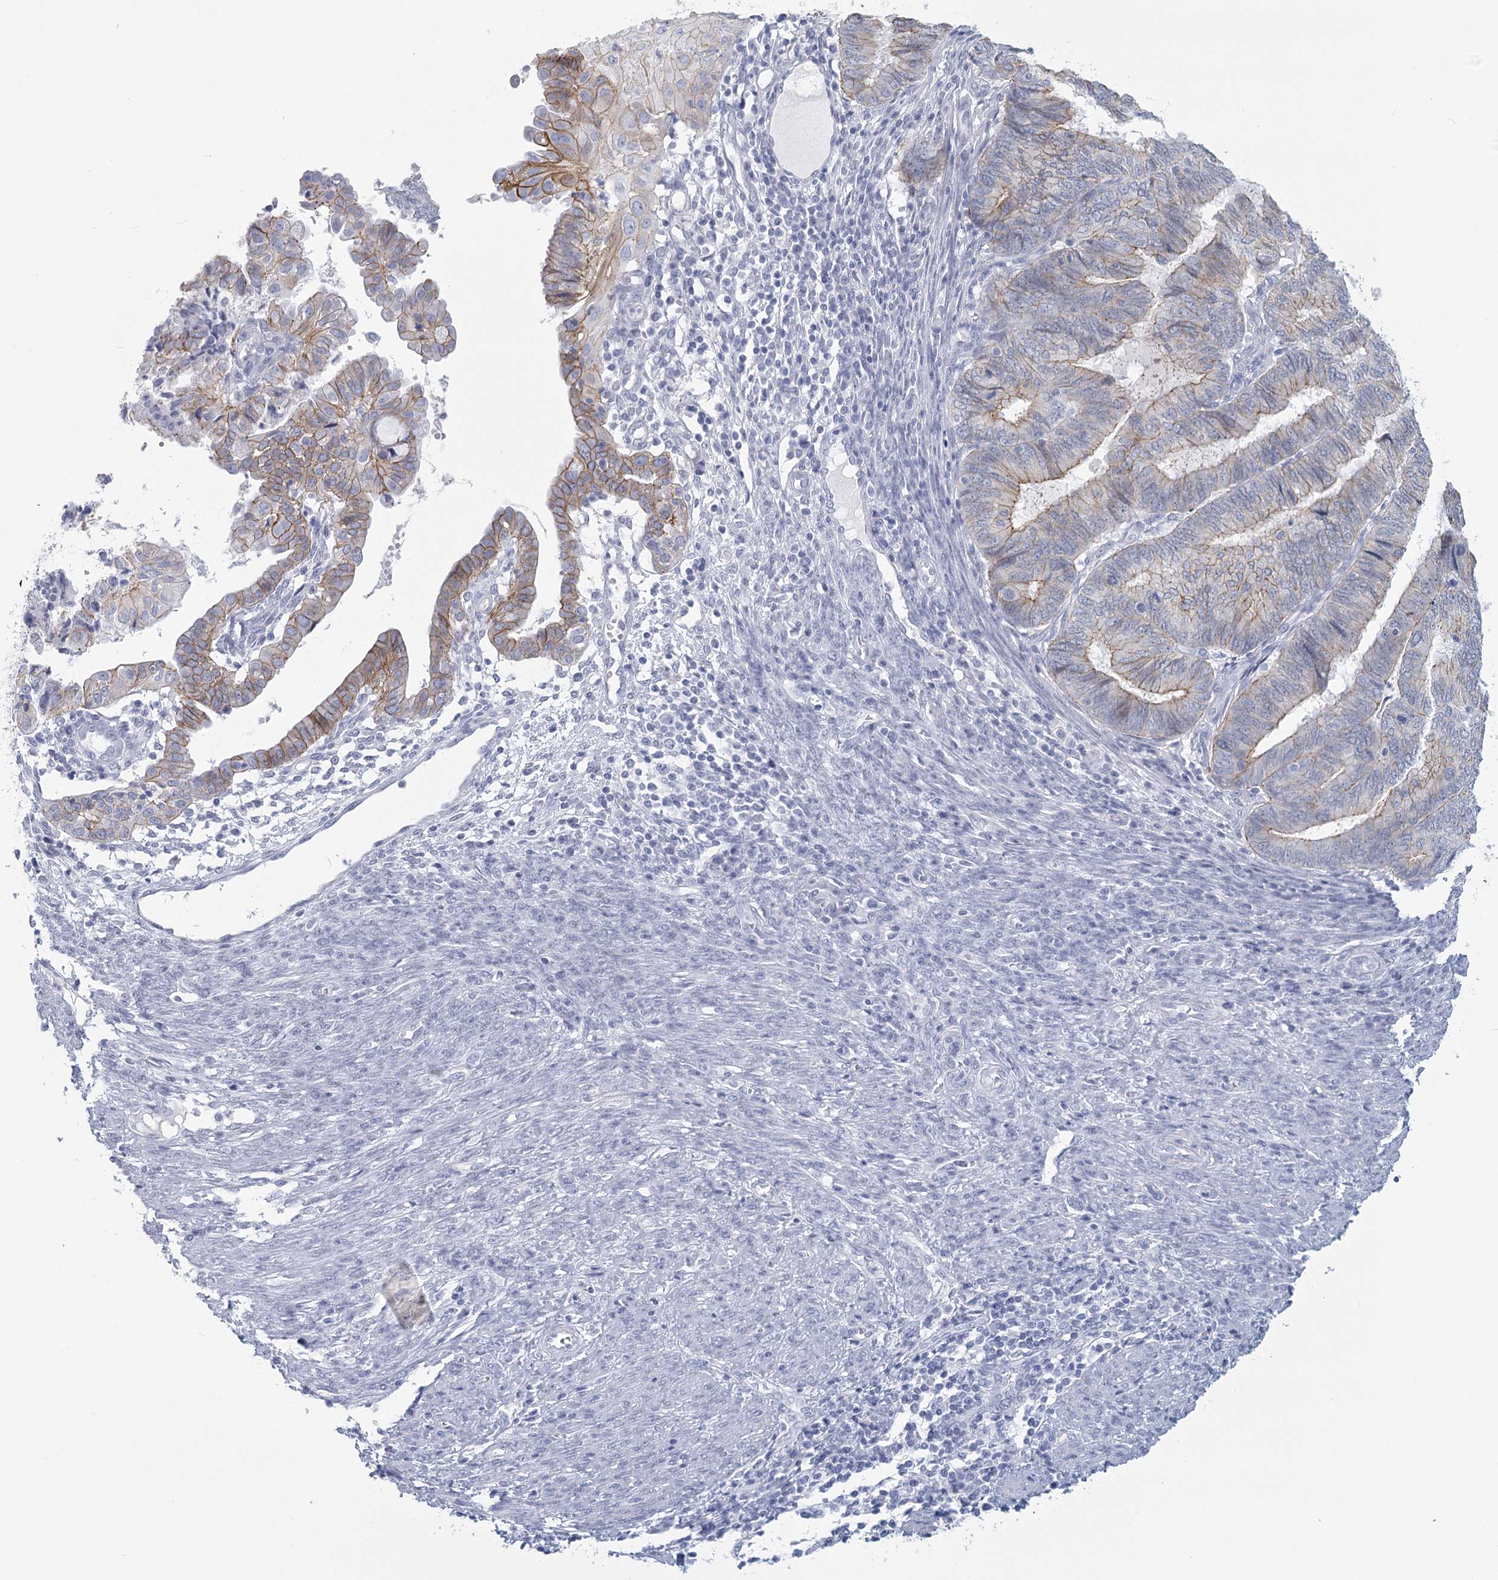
{"staining": {"intensity": "moderate", "quantity": "25%-75%", "location": "cytoplasmic/membranous"}, "tissue": "endometrial cancer", "cell_type": "Tumor cells", "image_type": "cancer", "snomed": [{"axis": "morphology", "description": "Adenocarcinoma, NOS"}, {"axis": "topography", "description": "Uterus"}, {"axis": "topography", "description": "Endometrium"}], "caption": "Adenocarcinoma (endometrial) stained for a protein (brown) displays moderate cytoplasmic/membranous positive positivity in about 25%-75% of tumor cells.", "gene": "WNT8B", "patient": {"sex": "female", "age": 70}}